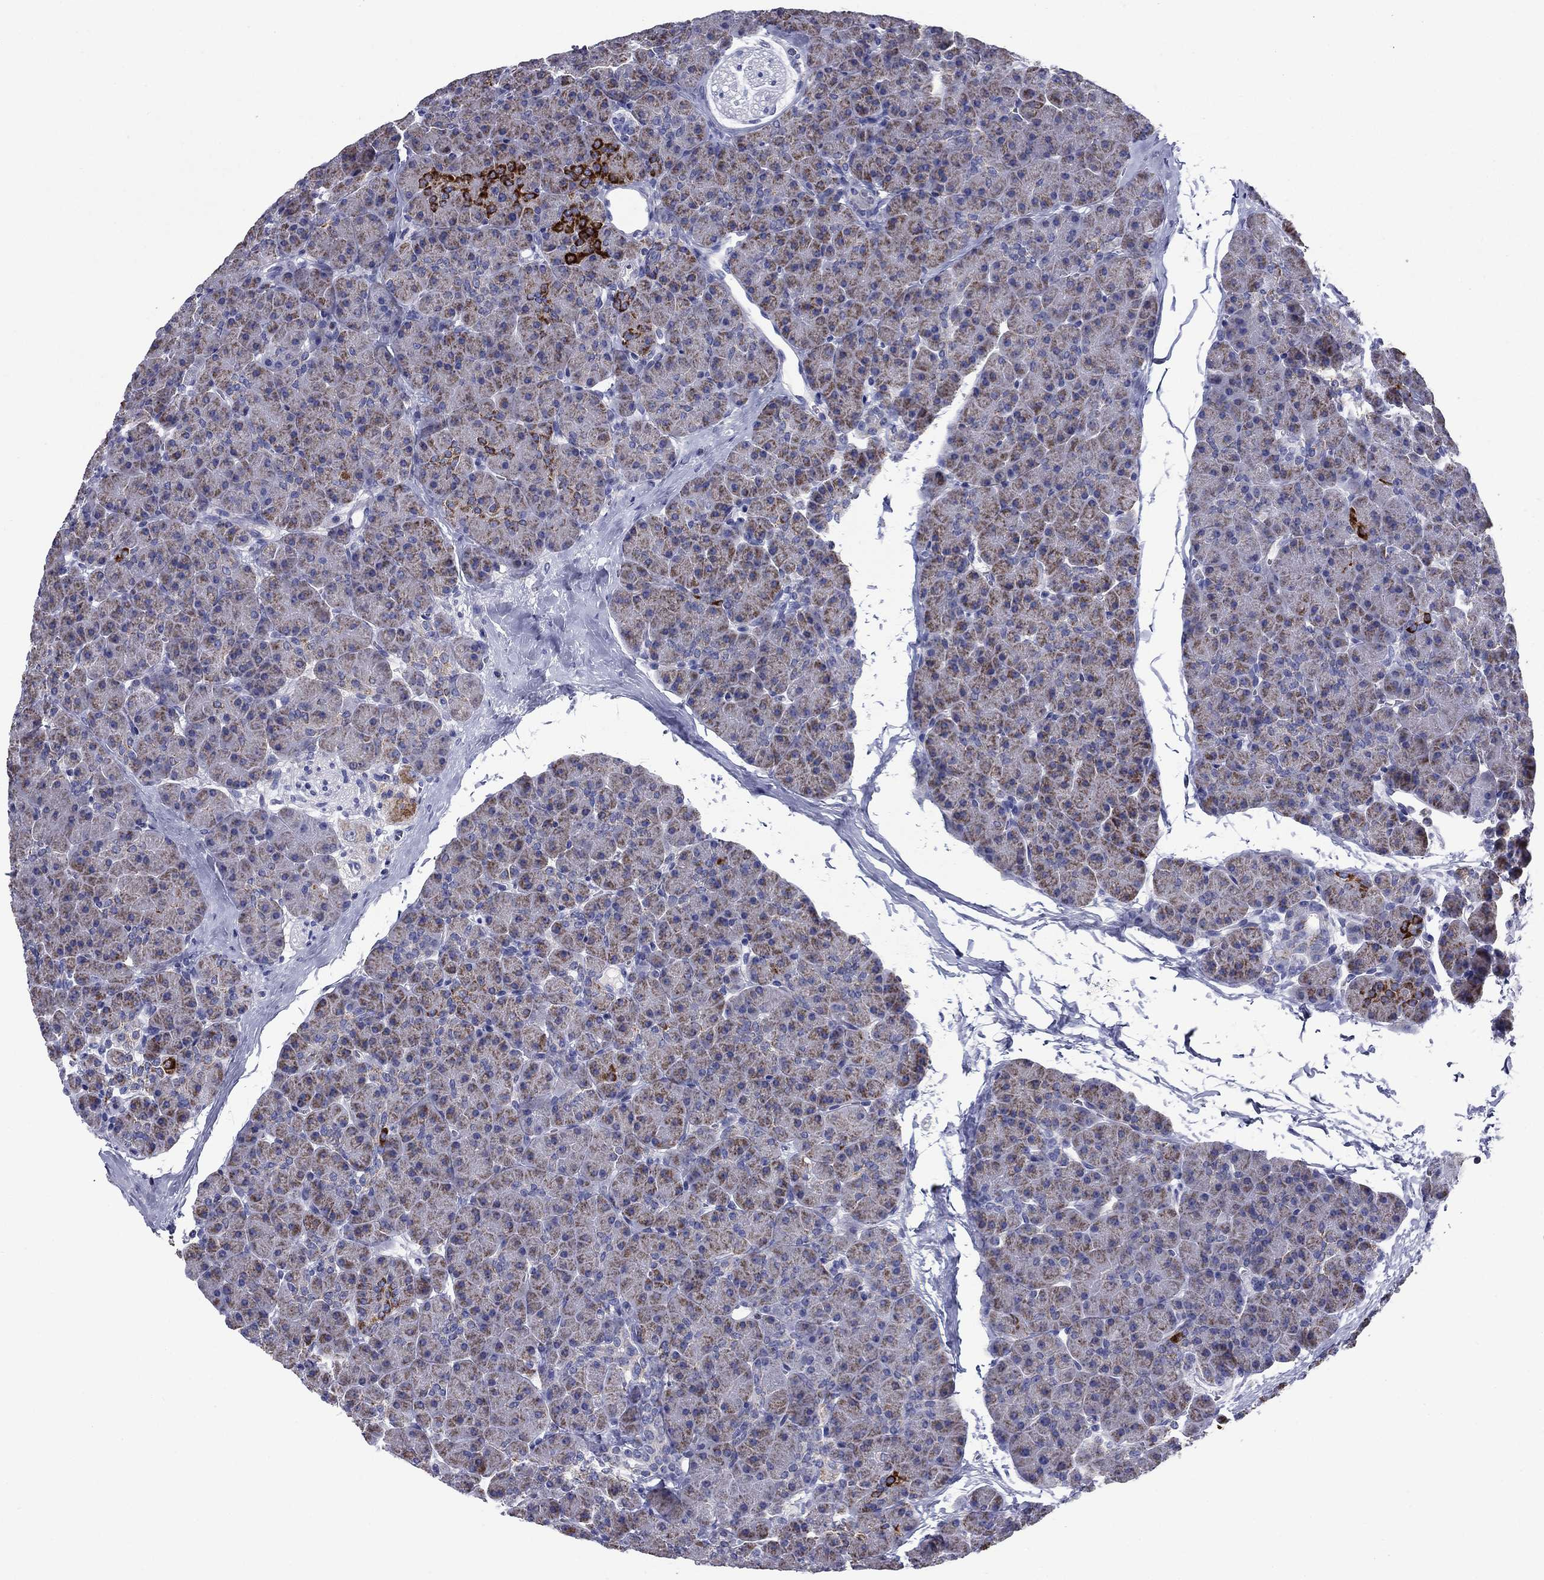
{"staining": {"intensity": "moderate", "quantity": ">75%", "location": "cytoplasmic/membranous"}, "tissue": "pancreas", "cell_type": "Exocrine glandular cells", "image_type": "normal", "snomed": [{"axis": "morphology", "description": "Normal tissue, NOS"}, {"axis": "topography", "description": "Pancreas"}], "caption": "Immunohistochemical staining of unremarkable pancreas demonstrates medium levels of moderate cytoplasmic/membranous expression in approximately >75% of exocrine glandular cells.", "gene": "NDUFA4L2", "patient": {"sex": "female", "age": 44}}